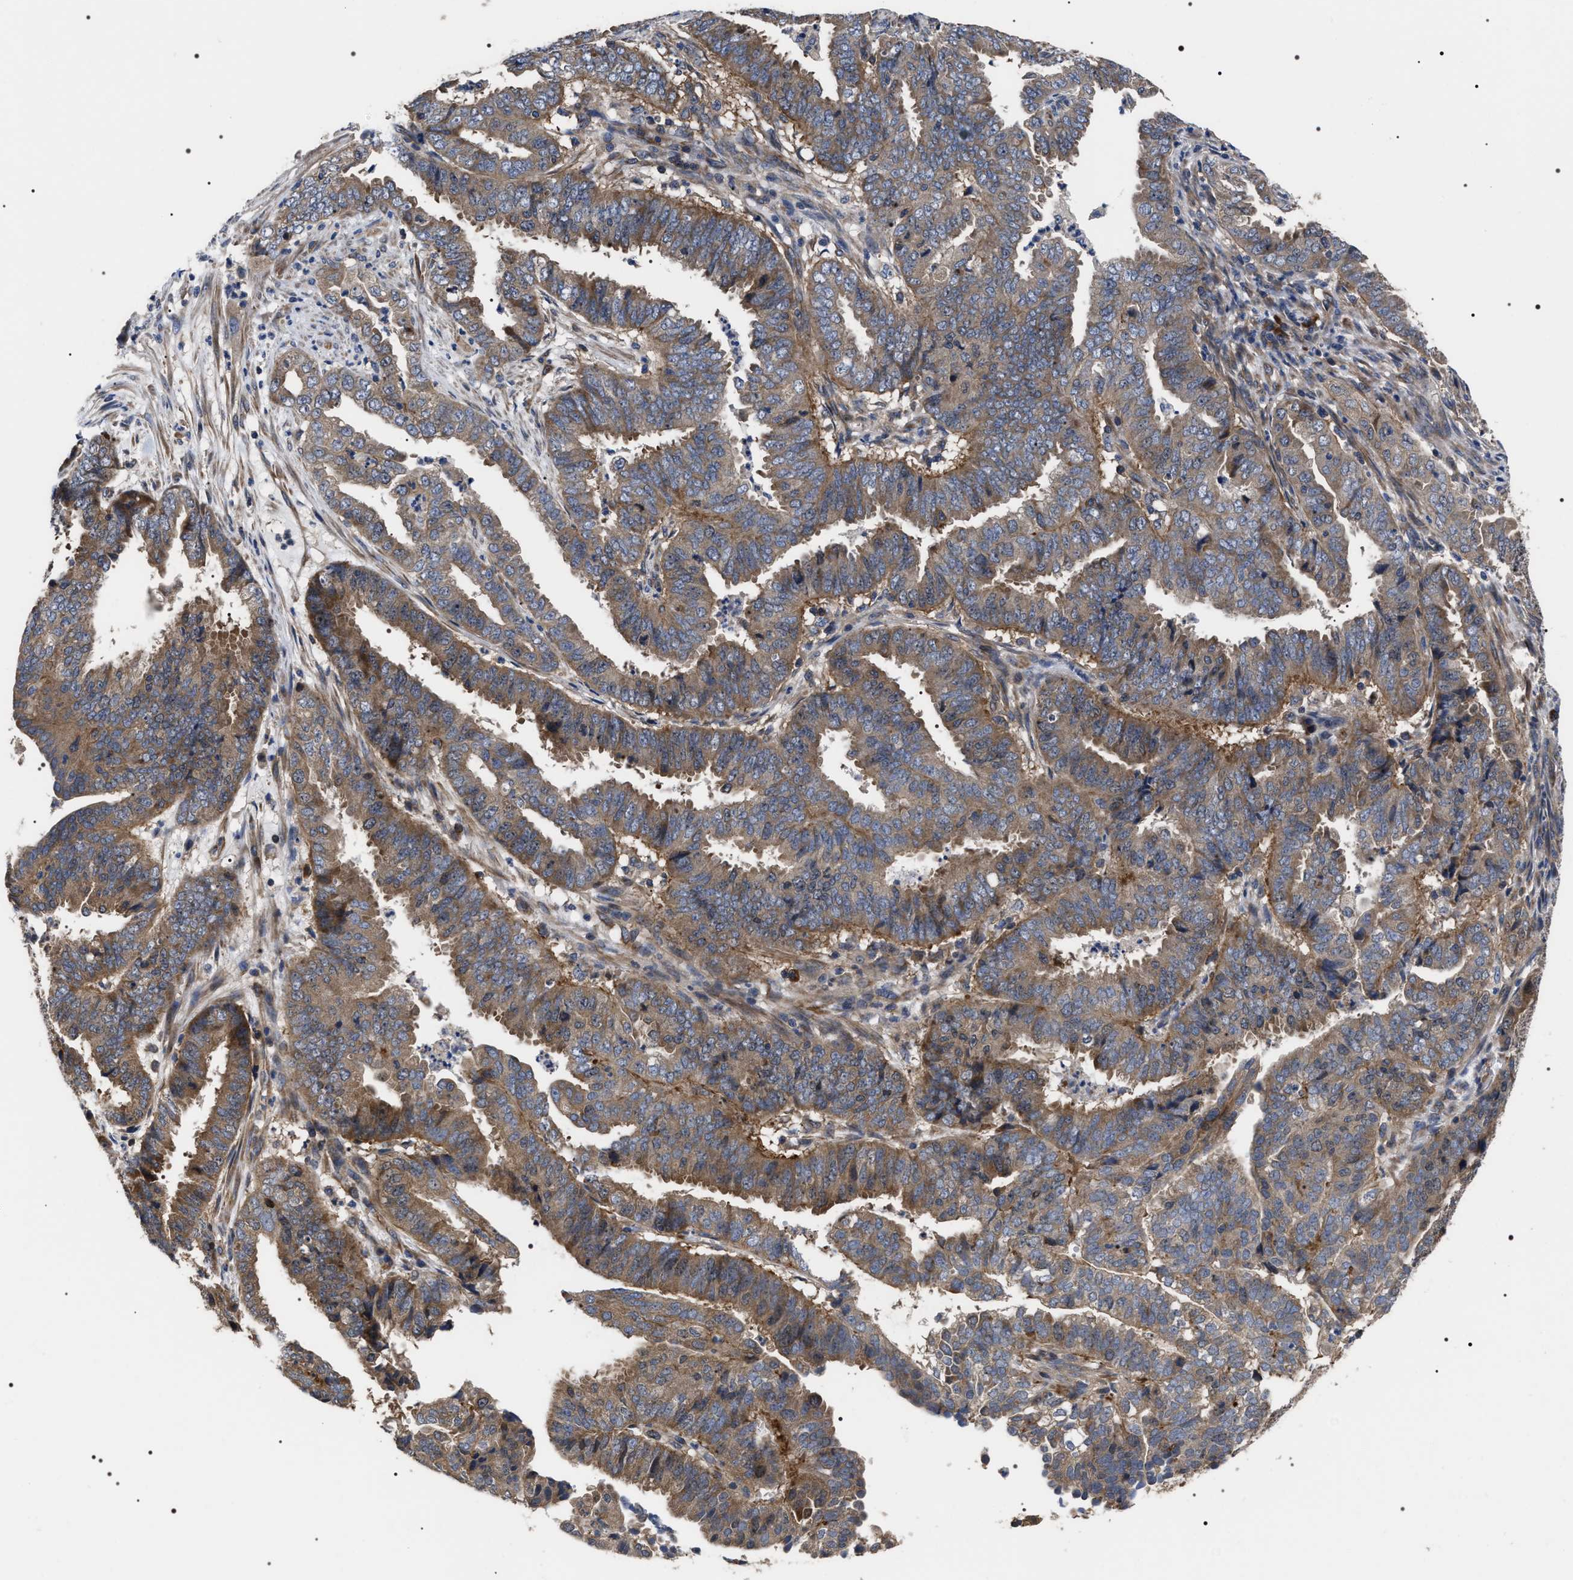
{"staining": {"intensity": "moderate", "quantity": "25%-75%", "location": "cytoplasmic/membranous"}, "tissue": "endometrial cancer", "cell_type": "Tumor cells", "image_type": "cancer", "snomed": [{"axis": "morphology", "description": "Adenocarcinoma, NOS"}, {"axis": "topography", "description": "Endometrium"}], "caption": "Moderate cytoplasmic/membranous protein expression is seen in approximately 25%-75% of tumor cells in endometrial adenocarcinoma. (IHC, brightfield microscopy, high magnification).", "gene": "MIS18A", "patient": {"sex": "female", "age": 51}}